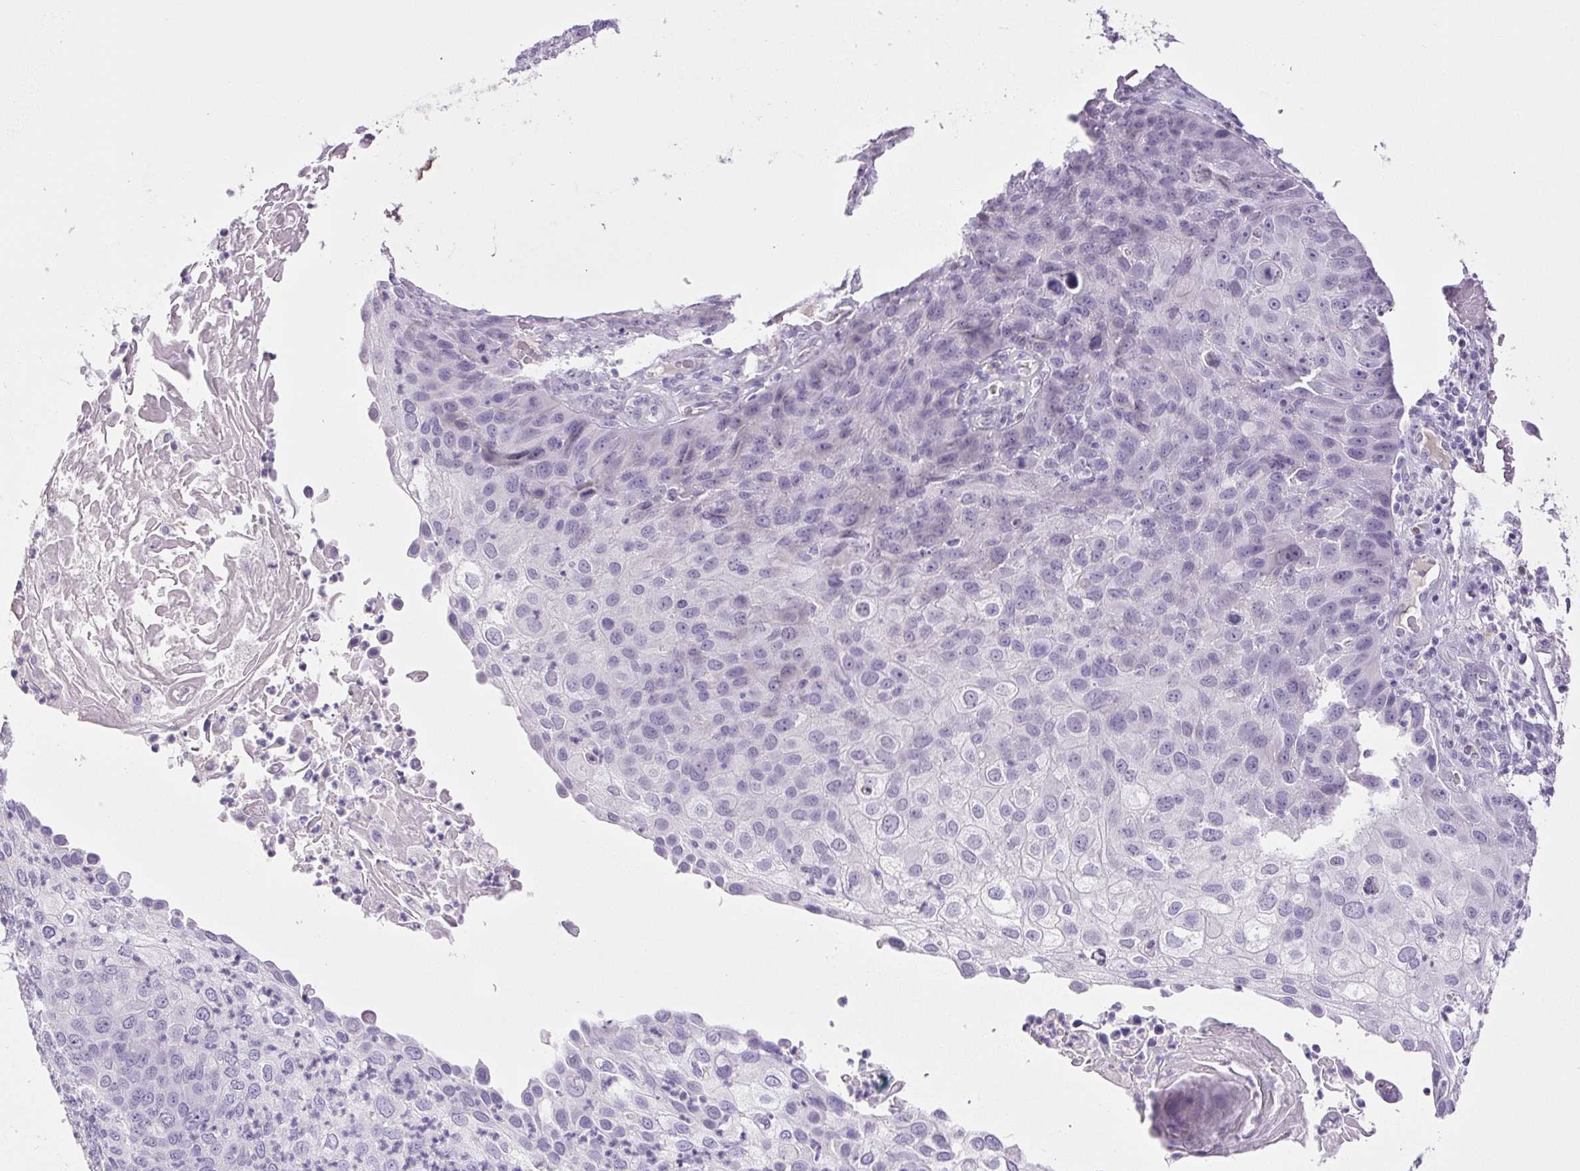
{"staining": {"intensity": "negative", "quantity": "none", "location": "none"}, "tissue": "skin cancer", "cell_type": "Tumor cells", "image_type": "cancer", "snomed": [{"axis": "morphology", "description": "Squamous cell carcinoma, NOS"}, {"axis": "topography", "description": "Skin"}], "caption": "The IHC photomicrograph has no significant staining in tumor cells of skin squamous cell carcinoma tissue.", "gene": "PAPPA2", "patient": {"sex": "male", "age": 87}}